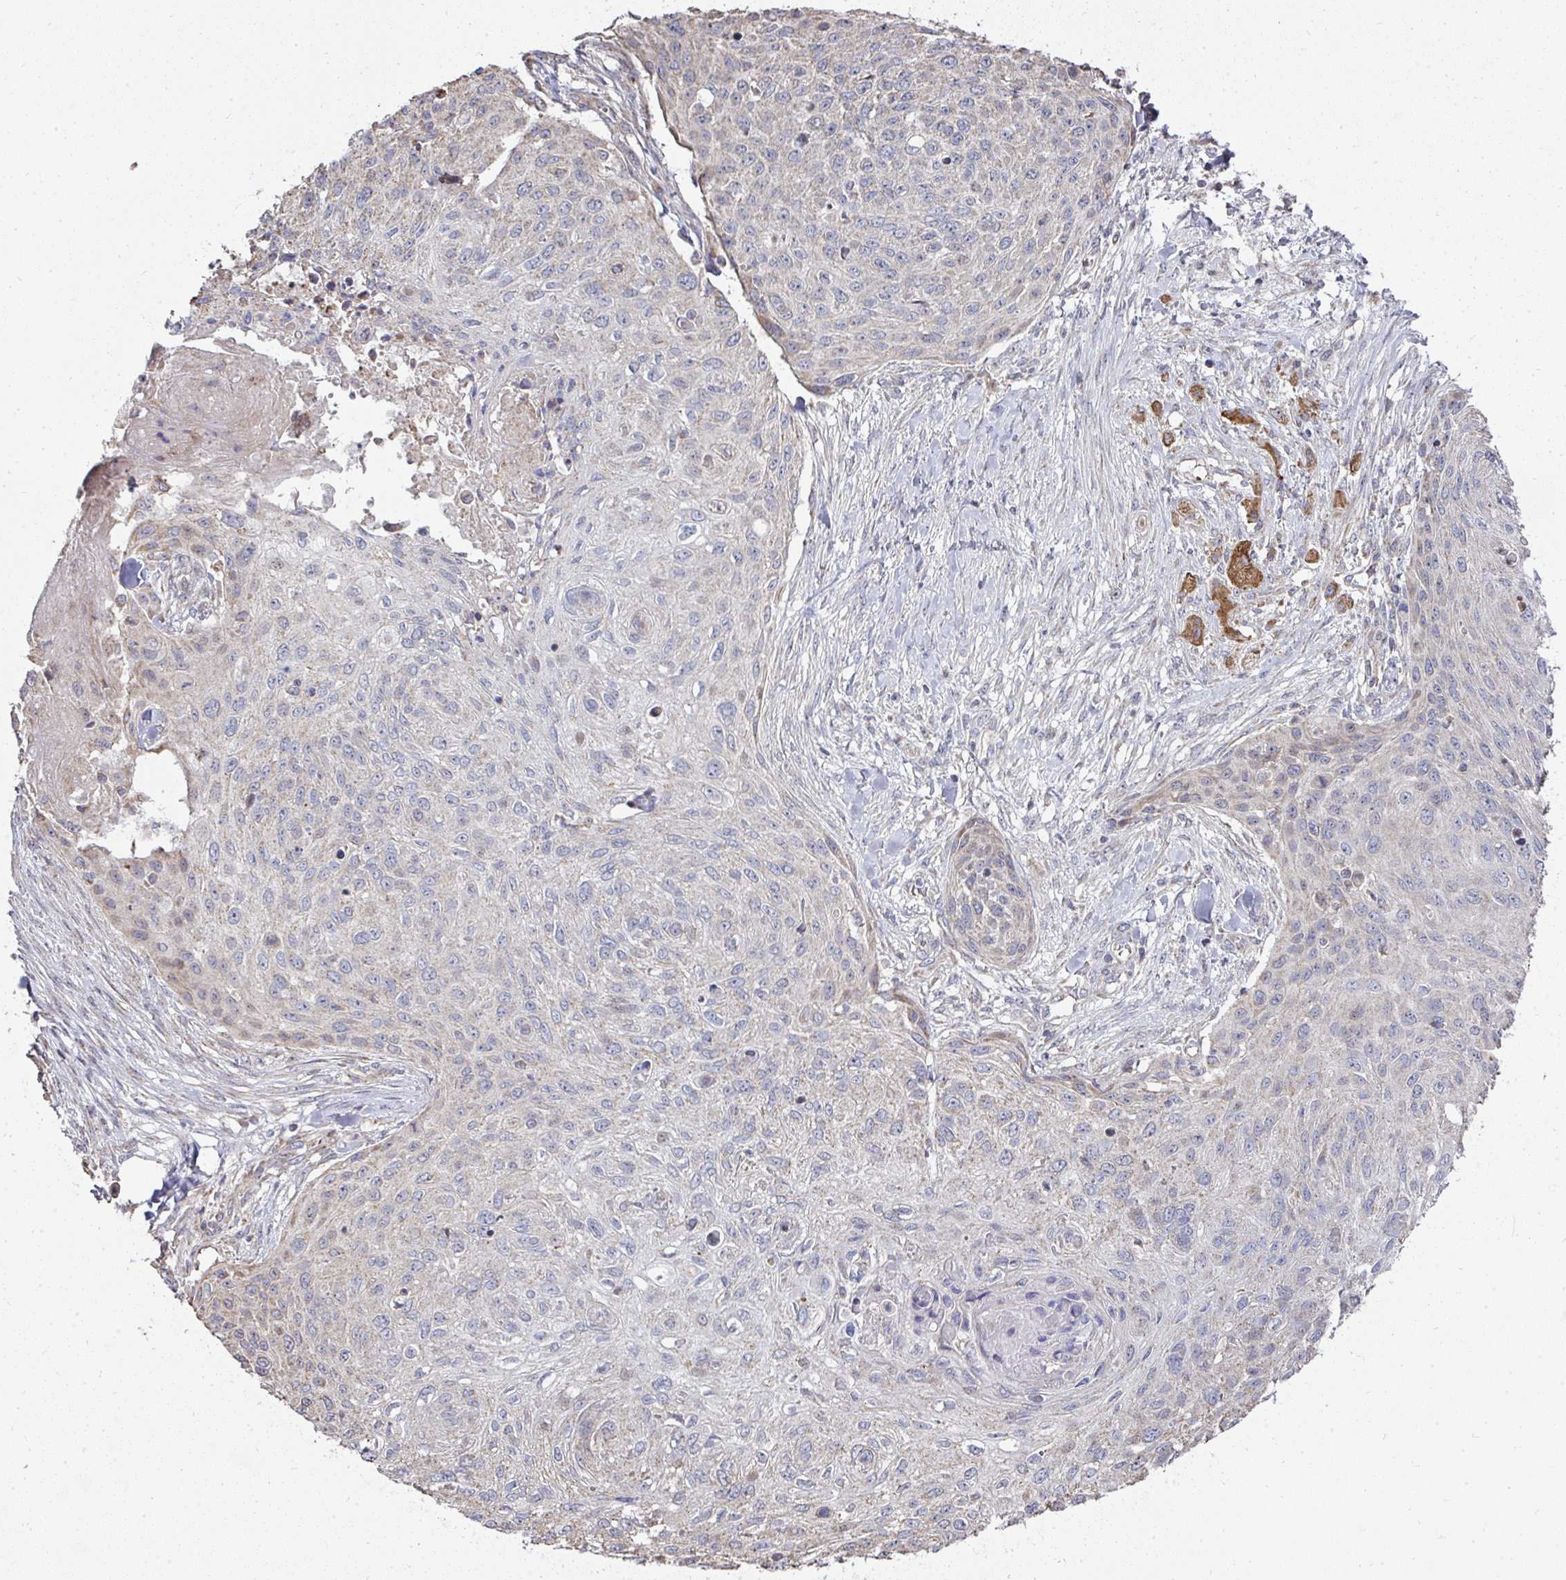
{"staining": {"intensity": "moderate", "quantity": "<25%", "location": "cytoplasmic/membranous"}, "tissue": "skin cancer", "cell_type": "Tumor cells", "image_type": "cancer", "snomed": [{"axis": "morphology", "description": "Squamous cell carcinoma, NOS"}, {"axis": "topography", "description": "Skin"}], "caption": "Skin cancer (squamous cell carcinoma) tissue reveals moderate cytoplasmic/membranous expression in about <25% of tumor cells, visualized by immunohistochemistry. (DAB (3,3'-diaminobenzidine) IHC with brightfield microscopy, high magnification).", "gene": "AGTPBP1", "patient": {"sex": "female", "age": 87}}